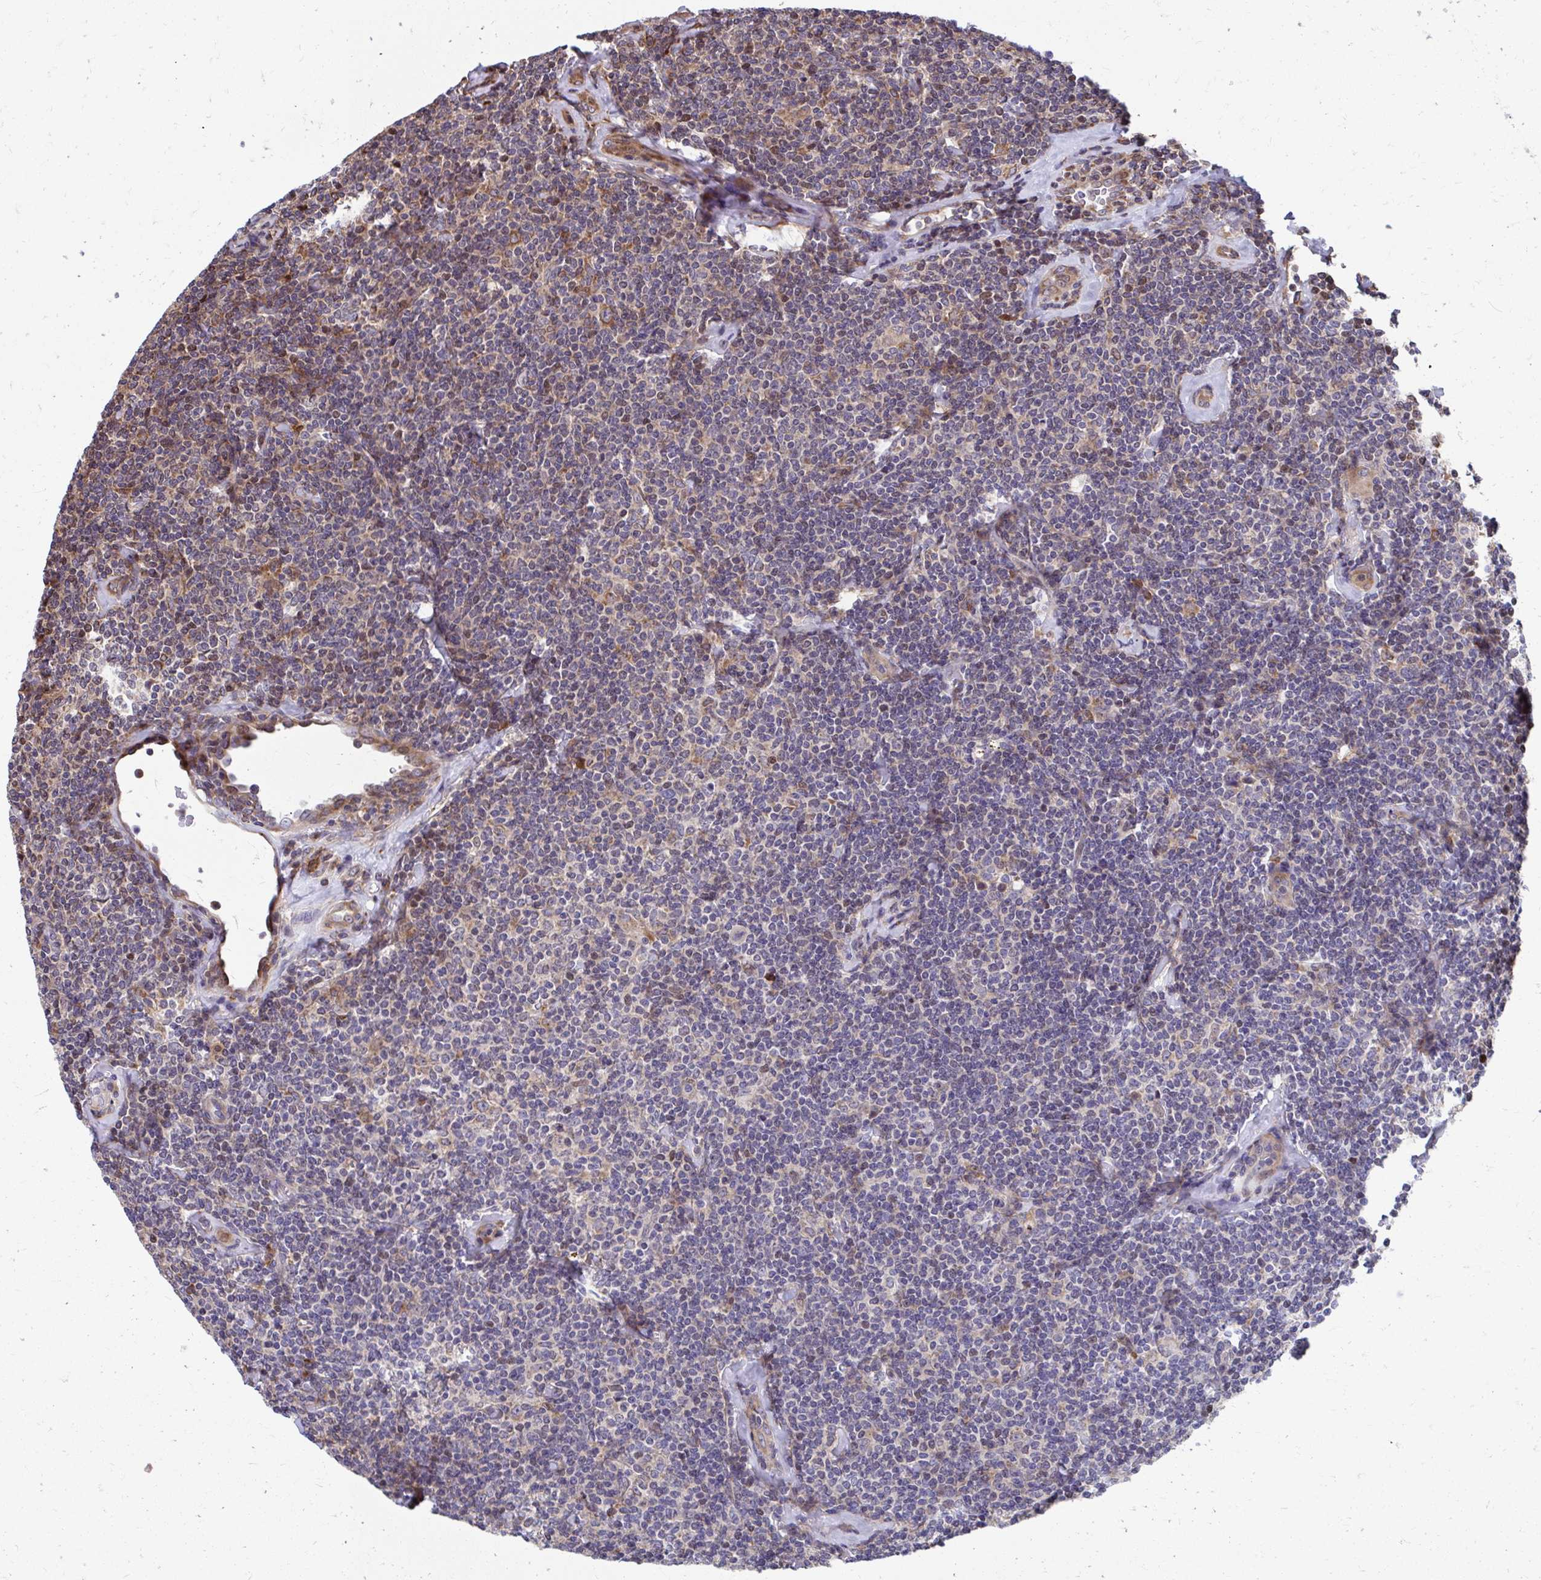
{"staining": {"intensity": "moderate", "quantity": "<25%", "location": "cytoplasmic/membranous"}, "tissue": "lymphoma", "cell_type": "Tumor cells", "image_type": "cancer", "snomed": [{"axis": "morphology", "description": "Malignant lymphoma, non-Hodgkin's type, Low grade"}, {"axis": "topography", "description": "Lymph node"}], "caption": "Immunohistochemical staining of malignant lymphoma, non-Hodgkin's type (low-grade) shows moderate cytoplasmic/membranous protein positivity in approximately <25% of tumor cells.", "gene": "ZNF778", "patient": {"sex": "female", "age": 56}}